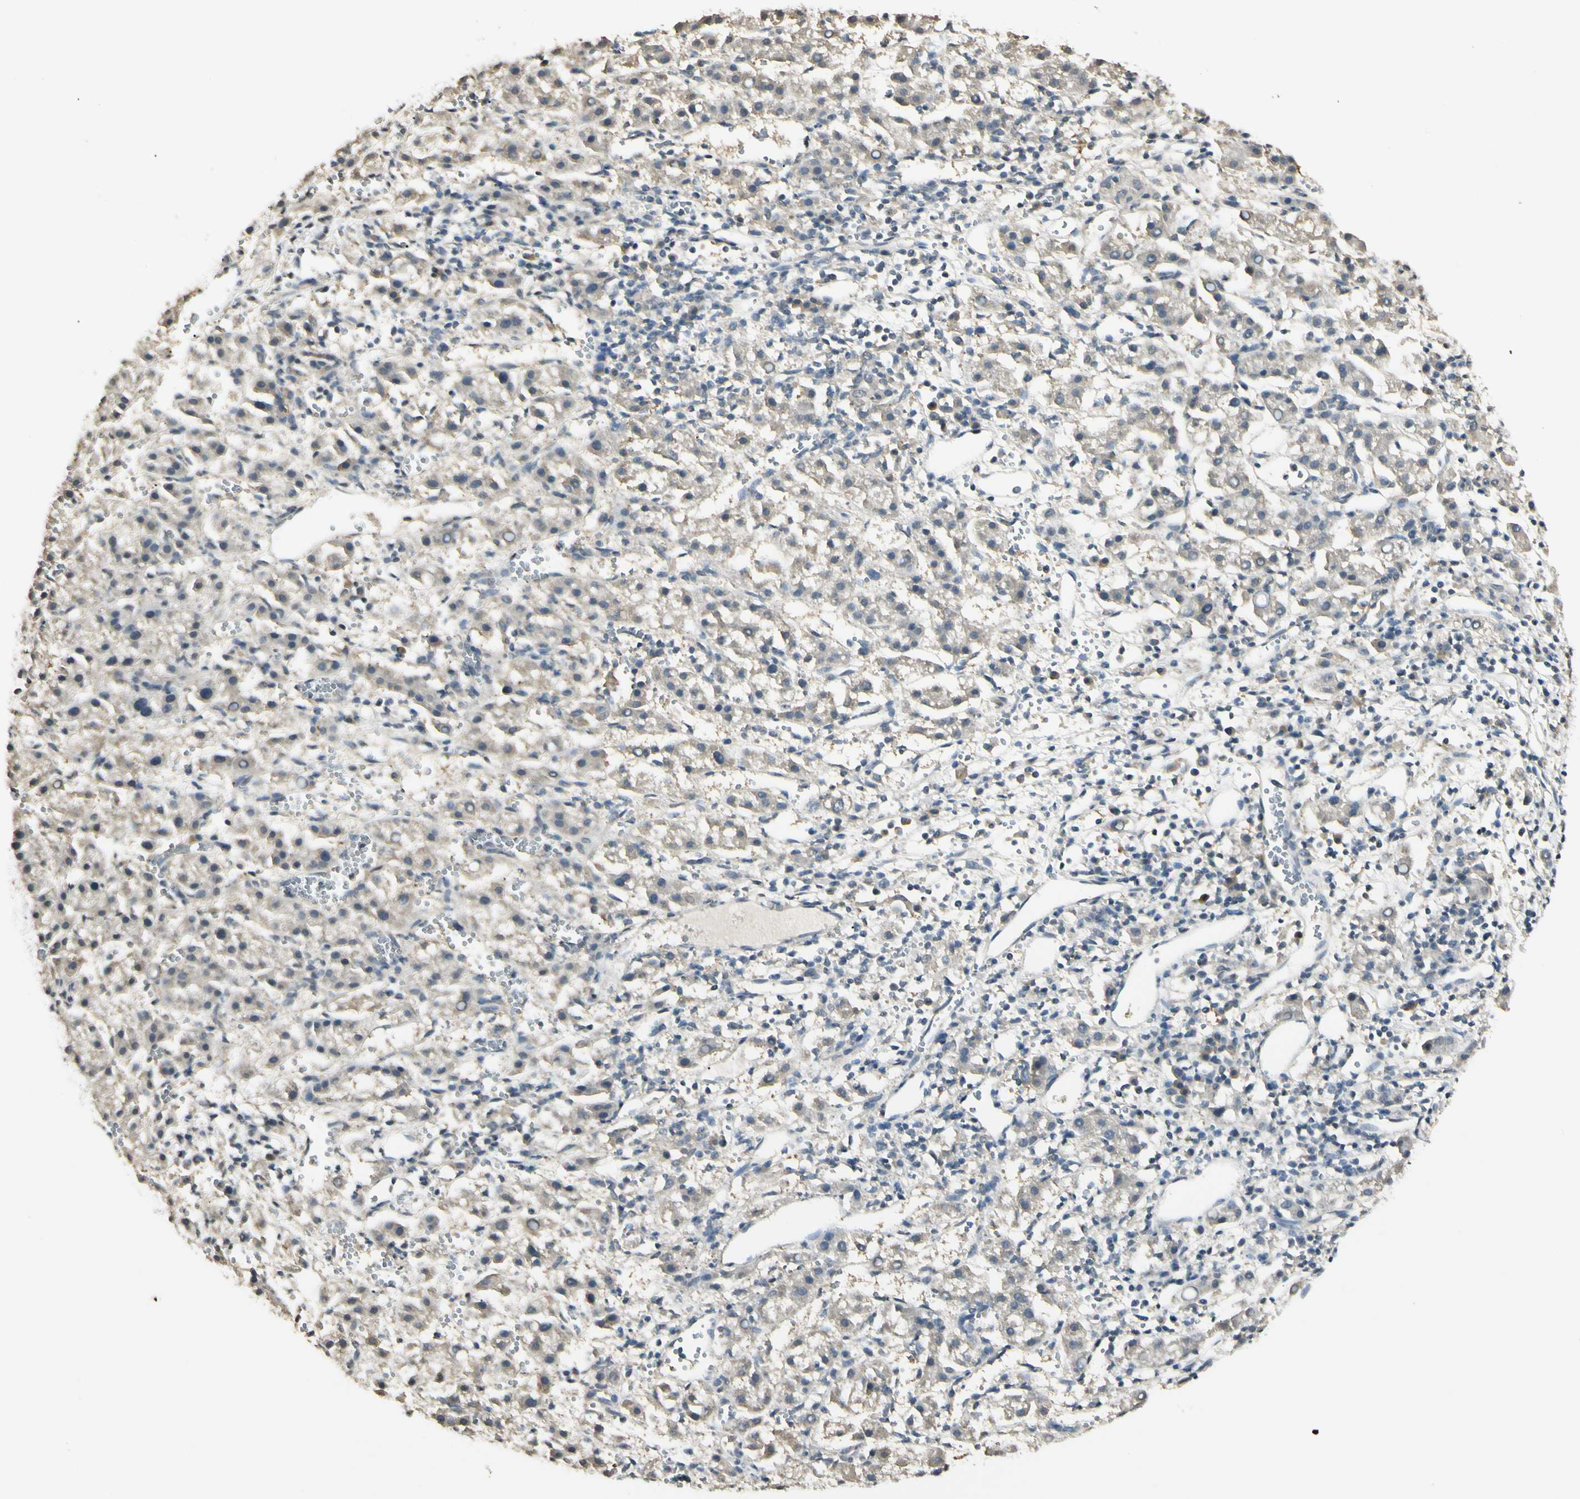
{"staining": {"intensity": "weak", "quantity": "25%-75%", "location": "cytoplasmic/membranous"}, "tissue": "liver cancer", "cell_type": "Tumor cells", "image_type": "cancer", "snomed": [{"axis": "morphology", "description": "Carcinoma, Hepatocellular, NOS"}, {"axis": "topography", "description": "Liver"}], "caption": "Immunohistochemistry staining of liver cancer, which reveals low levels of weak cytoplasmic/membranous positivity in about 25%-75% of tumor cells indicating weak cytoplasmic/membranous protein staining. The staining was performed using DAB (brown) for protein detection and nuclei were counterstained in hematoxylin (blue).", "gene": "SGCA", "patient": {"sex": "female", "age": 58}}